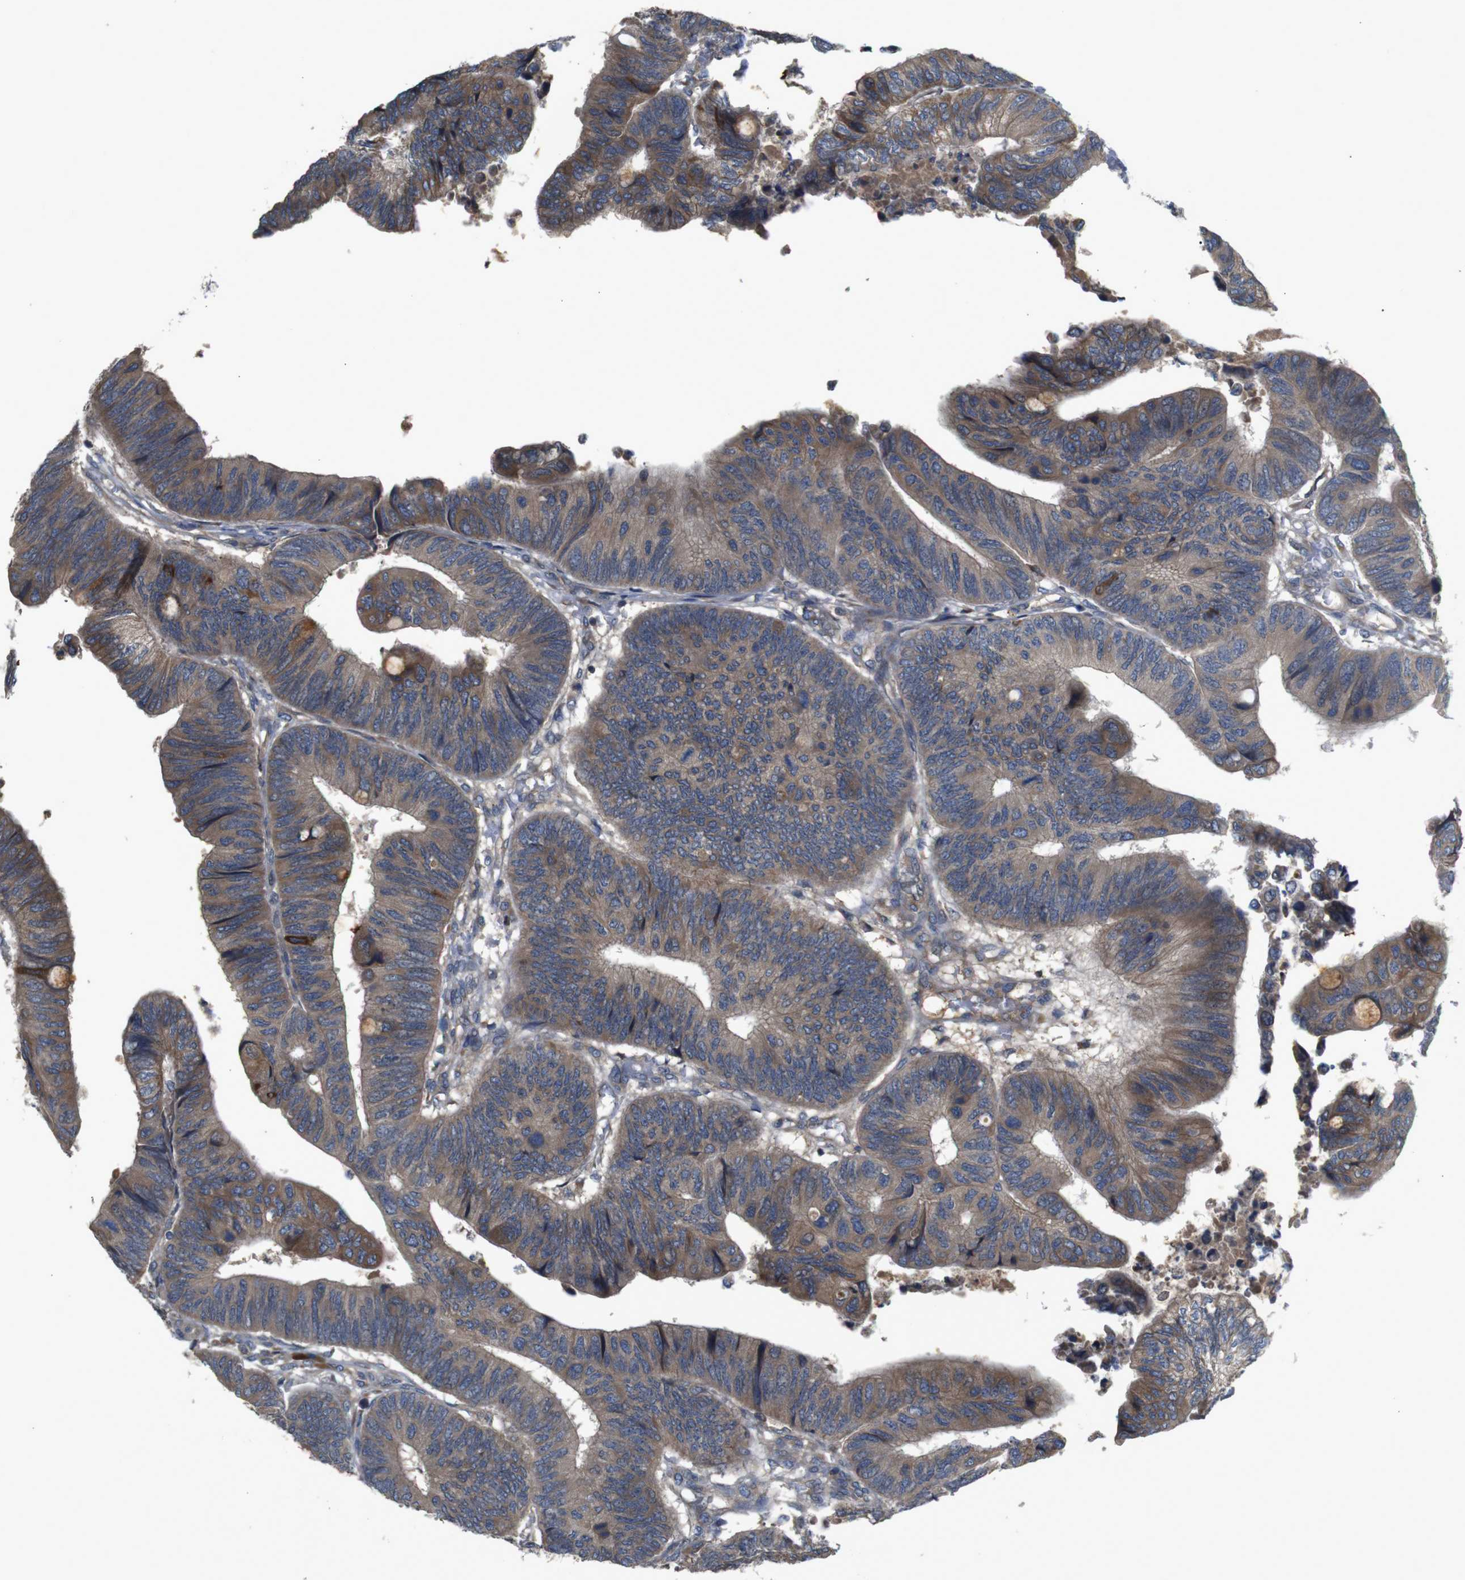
{"staining": {"intensity": "moderate", "quantity": ">75%", "location": "cytoplasmic/membranous"}, "tissue": "colorectal cancer", "cell_type": "Tumor cells", "image_type": "cancer", "snomed": [{"axis": "morphology", "description": "Normal tissue, NOS"}, {"axis": "morphology", "description": "Adenocarcinoma, NOS"}, {"axis": "topography", "description": "Rectum"}, {"axis": "topography", "description": "Peripheral nerve tissue"}], "caption": "Moderate cytoplasmic/membranous staining for a protein is identified in approximately >75% of tumor cells of adenocarcinoma (colorectal) using immunohistochemistry (IHC).", "gene": "PTPN1", "patient": {"sex": "male", "age": 92}}